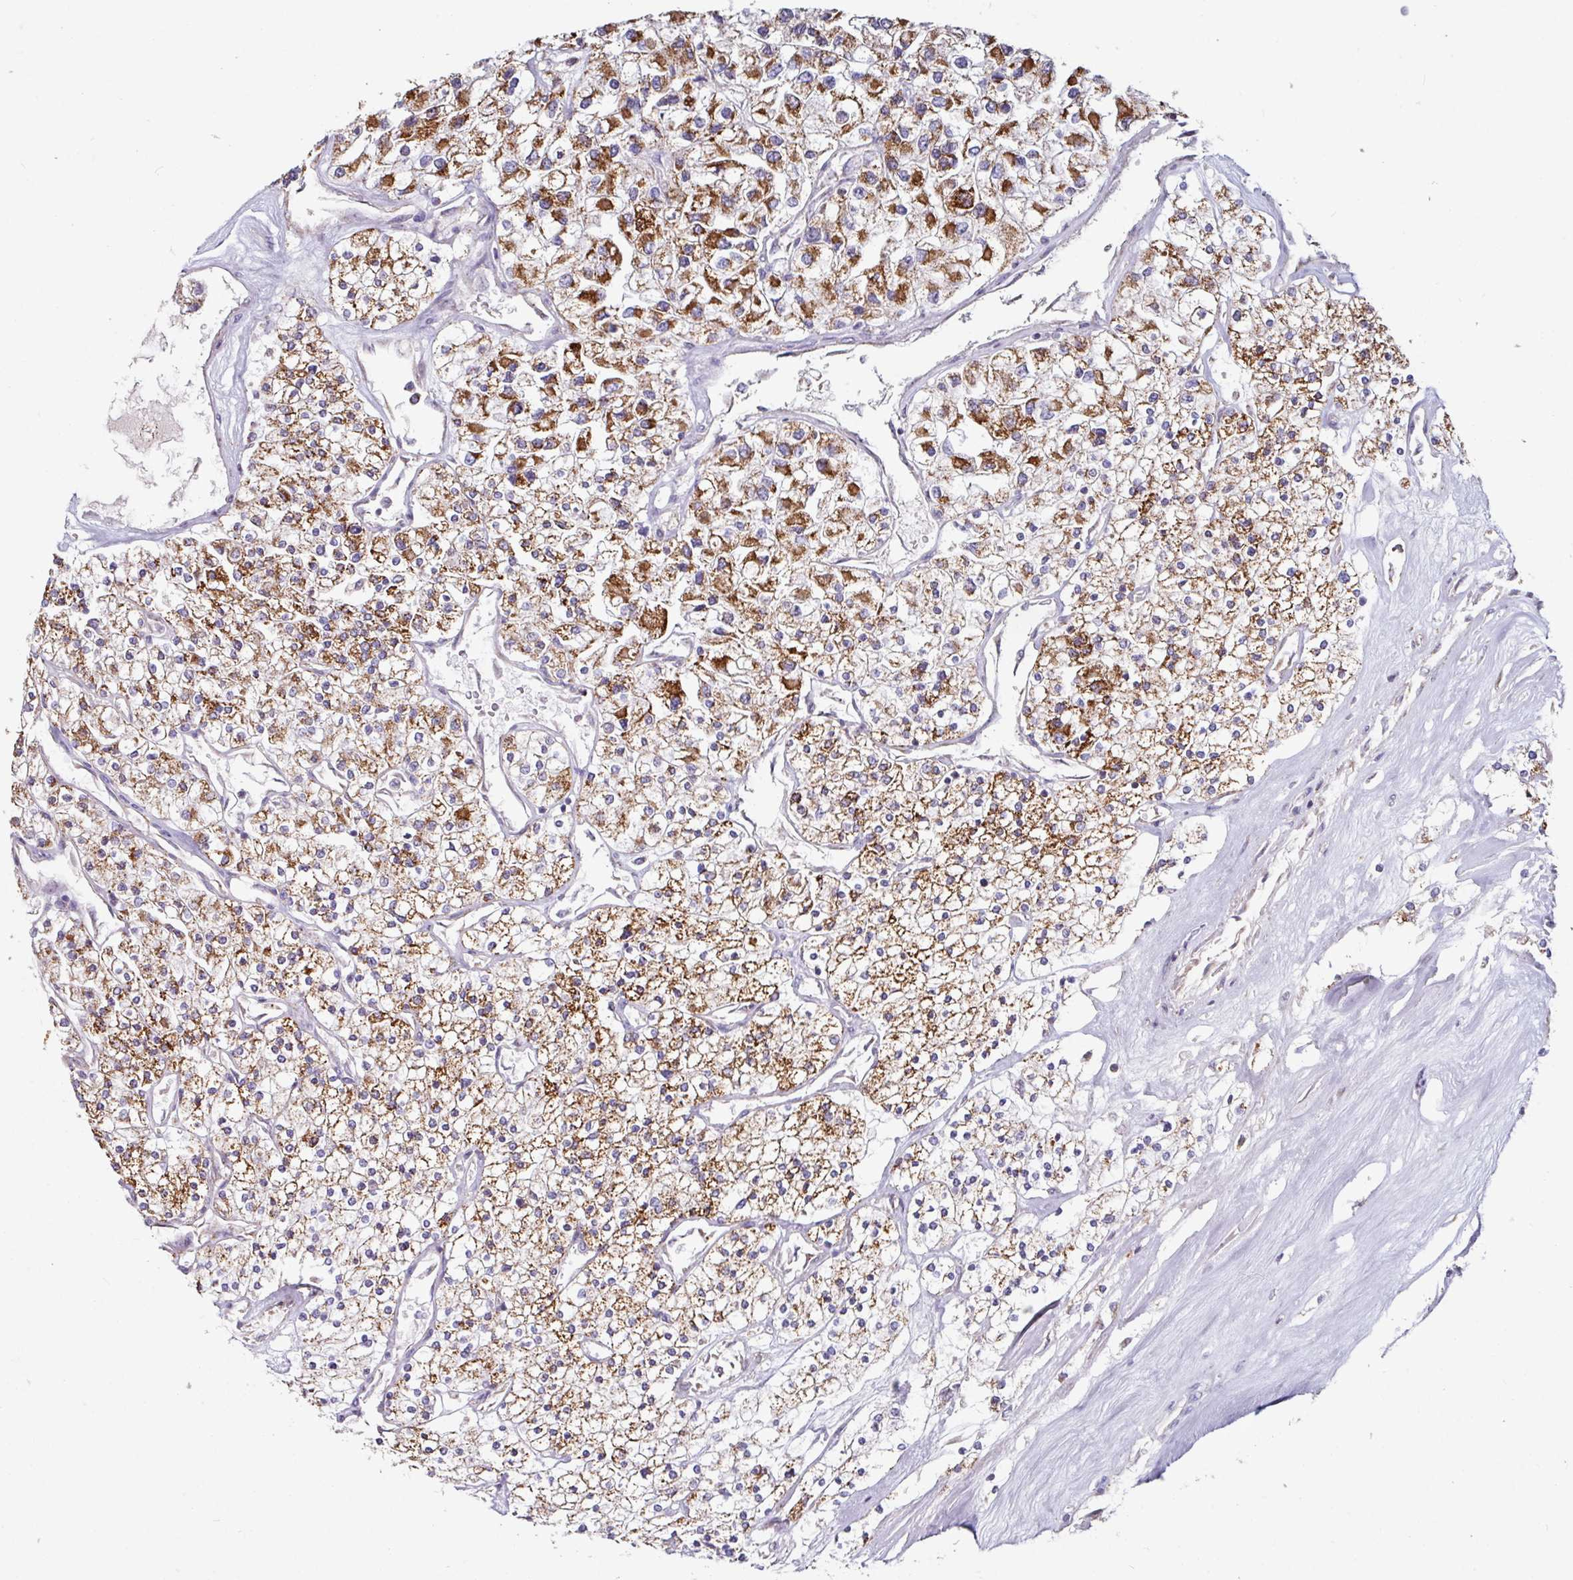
{"staining": {"intensity": "strong", "quantity": ">75%", "location": "cytoplasmic/membranous"}, "tissue": "renal cancer", "cell_type": "Tumor cells", "image_type": "cancer", "snomed": [{"axis": "morphology", "description": "Adenocarcinoma, NOS"}, {"axis": "topography", "description": "Kidney"}], "caption": "This is a histology image of IHC staining of adenocarcinoma (renal), which shows strong positivity in the cytoplasmic/membranous of tumor cells.", "gene": "OR2D3", "patient": {"sex": "male", "age": 80}}